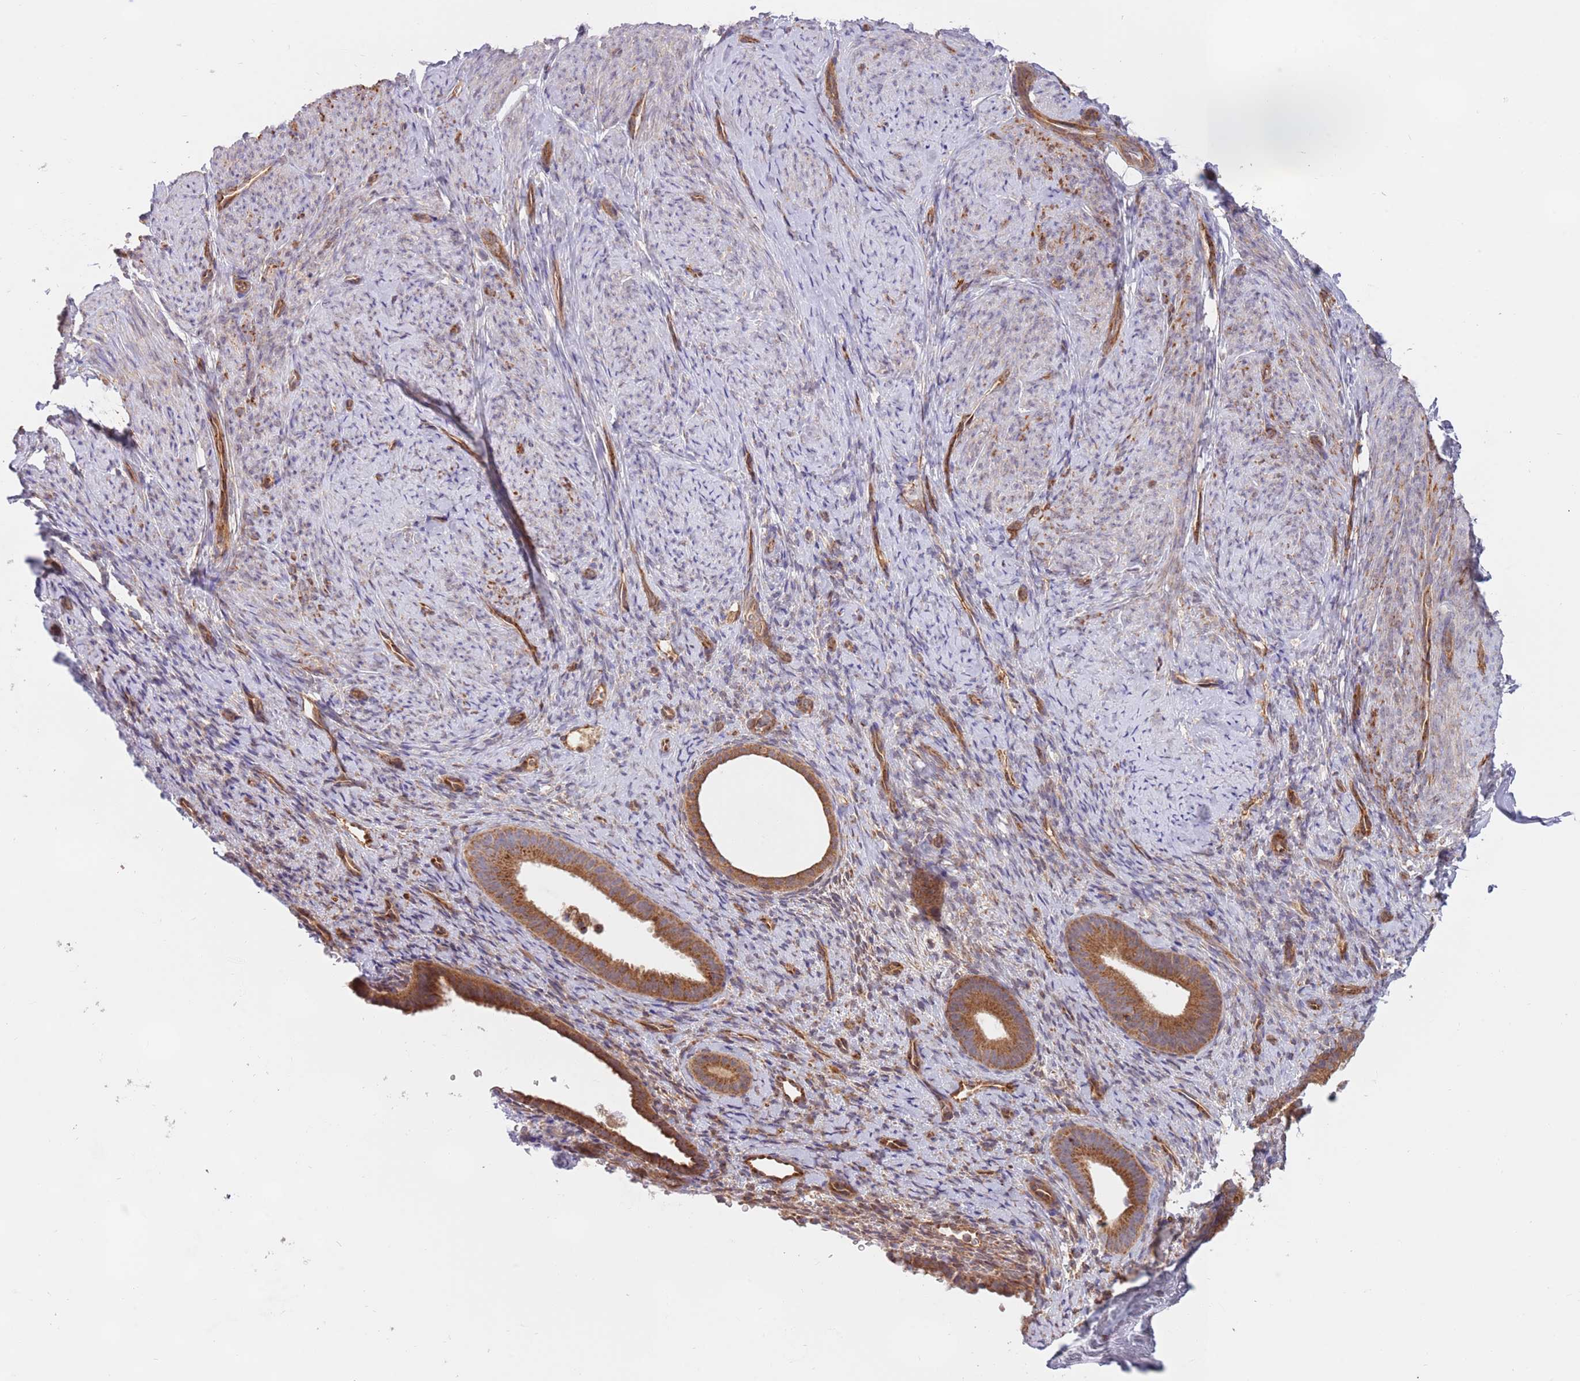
{"staining": {"intensity": "moderate", "quantity": "25%-75%", "location": "cytoplasmic/membranous"}, "tissue": "endometrium", "cell_type": "Cells in endometrial stroma", "image_type": "normal", "snomed": [{"axis": "morphology", "description": "Normal tissue, NOS"}, {"axis": "topography", "description": "Endometrium"}], "caption": "An IHC histopathology image of benign tissue is shown. Protein staining in brown shows moderate cytoplasmic/membranous positivity in endometrium within cells in endometrial stroma. (DAB (3,3'-diaminobenzidine) IHC, brown staining for protein, blue staining for nuclei).", "gene": "GUK1", "patient": {"sex": "female", "age": 65}}